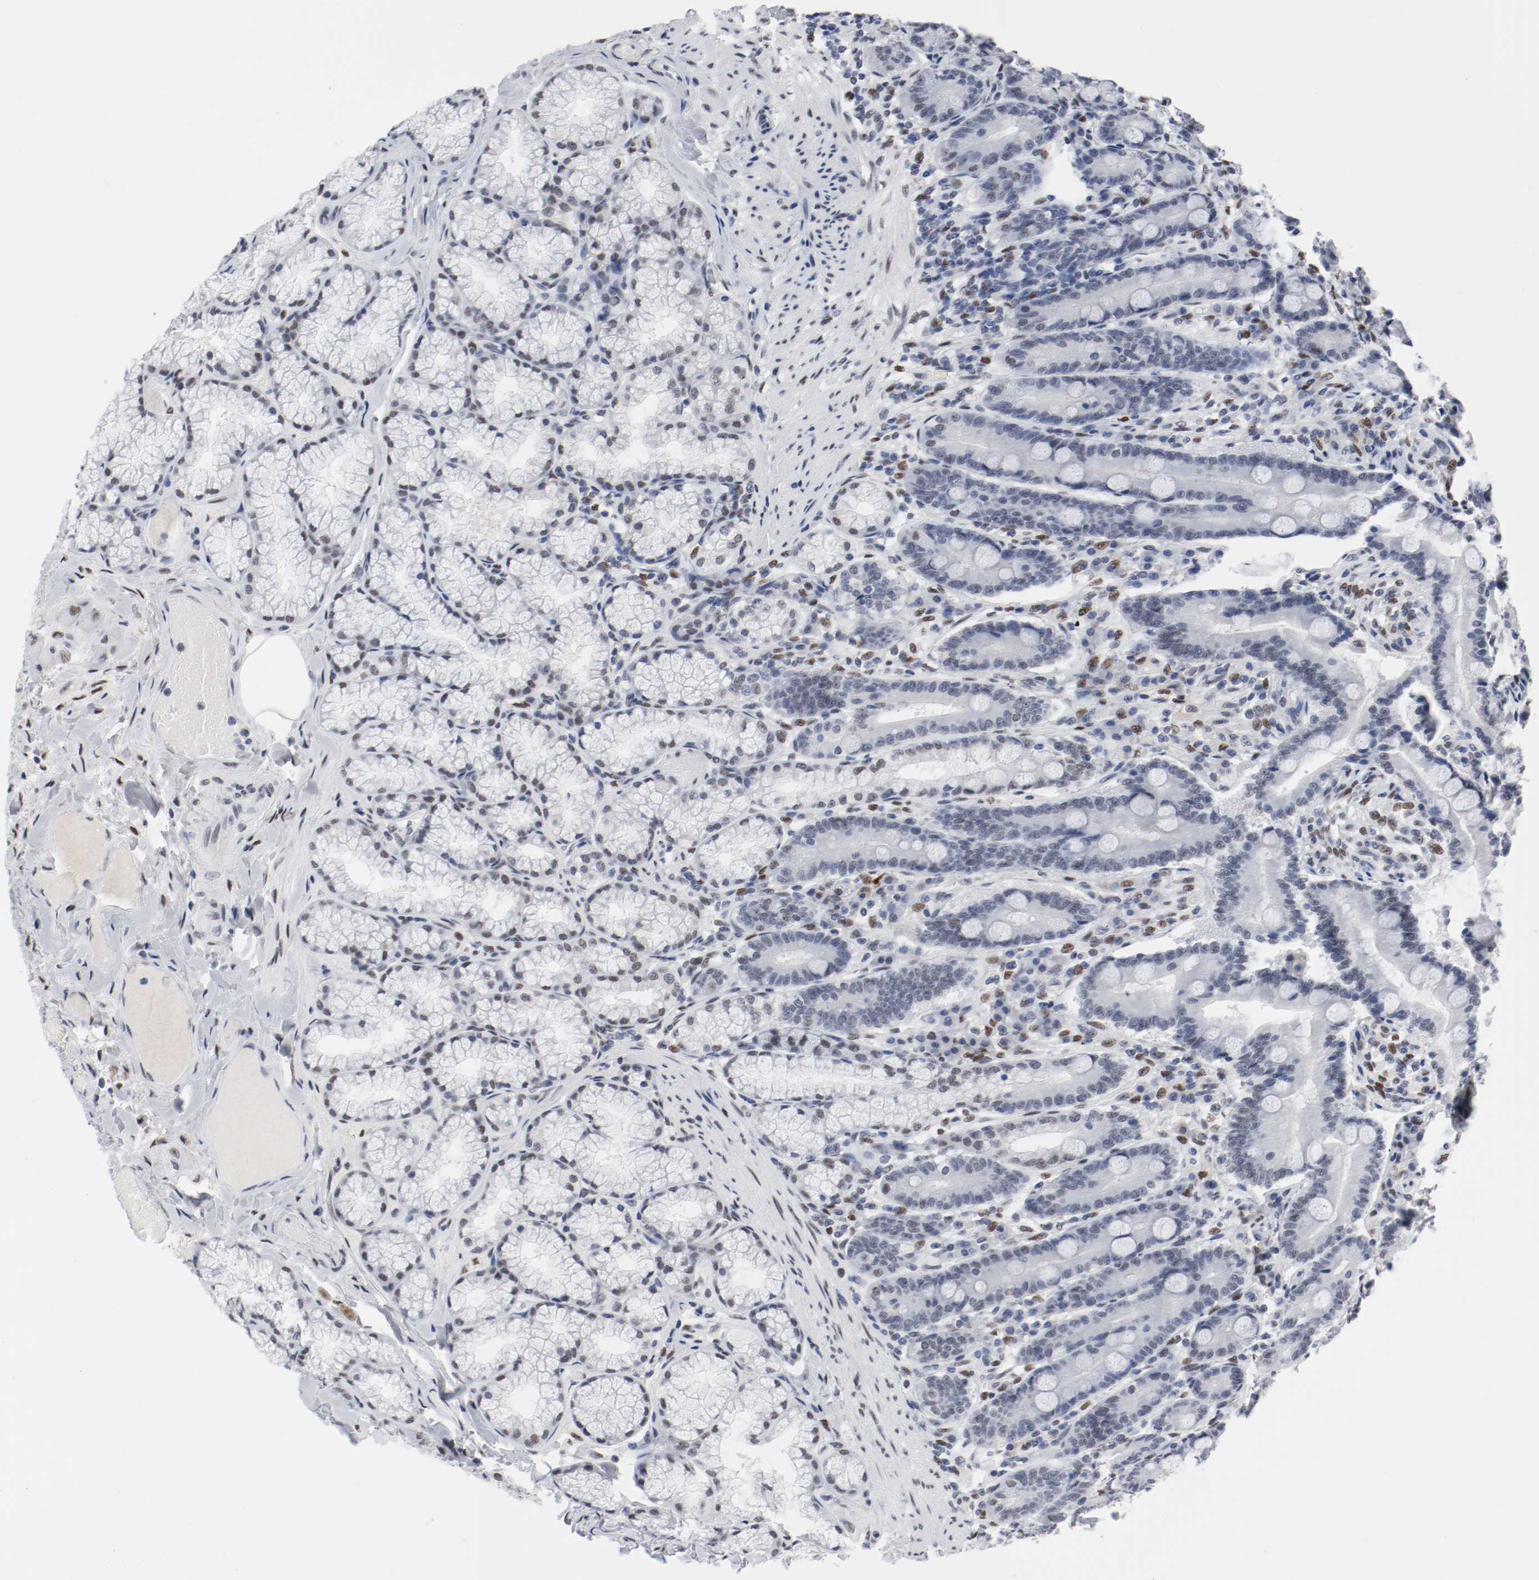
{"staining": {"intensity": "moderate", "quantity": ">75%", "location": "nuclear"}, "tissue": "duodenum", "cell_type": "Glandular cells", "image_type": "normal", "snomed": [{"axis": "morphology", "description": "Normal tissue, NOS"}, {"axis": "topography", "description": "Duodenum"}], "caption": "IHC image of unremarkable duodenum: human duodenum stained using immunohistochemistry (IHC) exhibits medium levels of moderate protein expression localized specifically in the nuclear of glandular cells, appearing as a nuclear brown color.", "gene": "ARNT", "patient": {"sex": "female", "age": 64}}